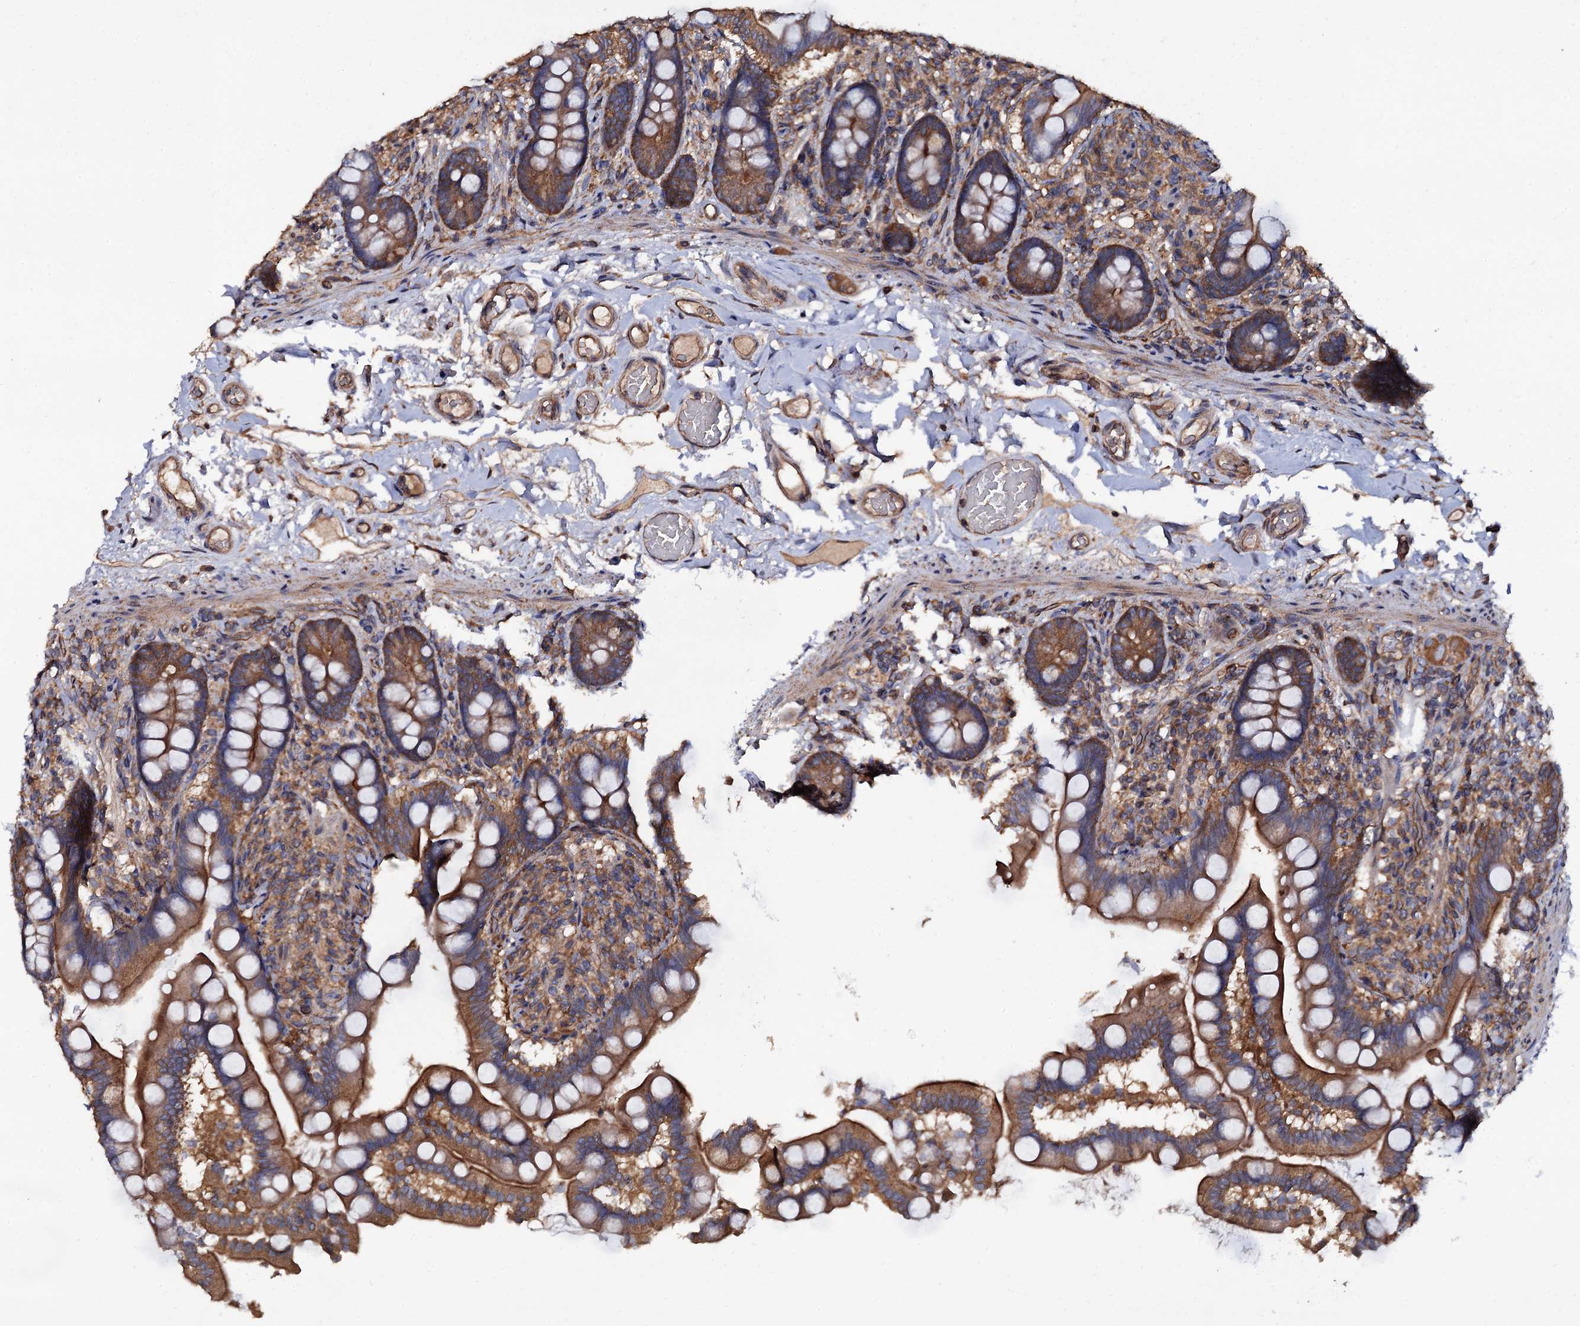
{"staining": {"intensity": "moderate", "quantity": ">75%", "location": "cytoplasmic/membranous"}, "tissue": "small intestine", "cell_type": "Glandular cells", "image_type": "normal", "snomed": [{"axis": "morphology", "description": "Normal tissue, NOS"}, {"axis": "topography", "description": "Small intestine"}], "caption": "Immunohistochemistry (IHC) (DAB (3,3'-diaminobenzidine)) staining of unremarkable small intestine demonstrates moderate cytoplasmic/membranous protein staining in about >75% of glandular cells. The protein is shown in brown color, while the nuclei are stained blue.", "gene": "TTC23", "patient": {"sex": "female", "age": 64}}